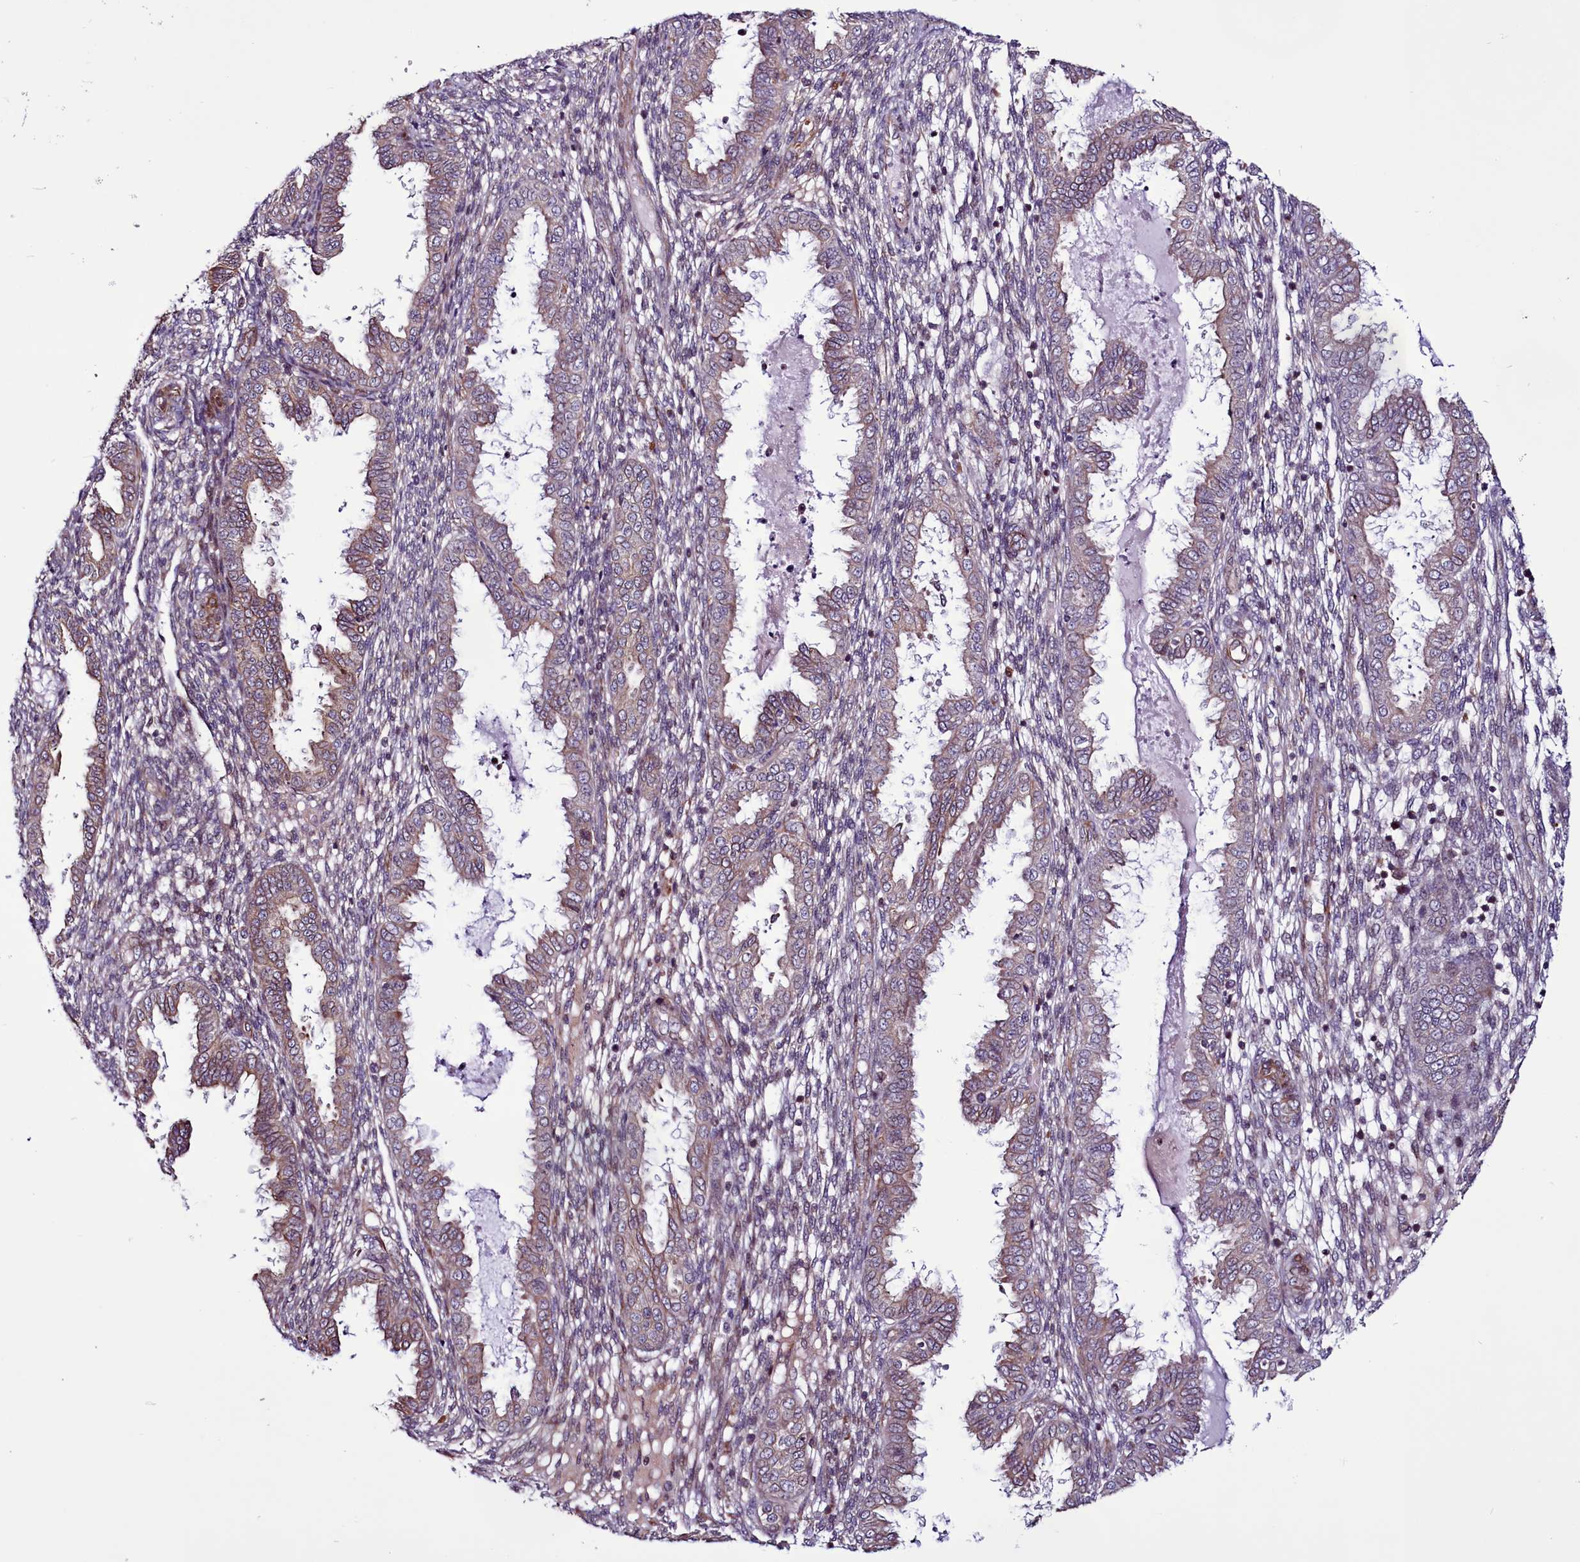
{"staining": {"intensity": "weak", "quantity": "<25%", "location": "cytoplasmic/membranous"}, "tissue": "endometrium", "cell_type": "Cells in endometrial stroma", "image_type": "normal", "snomed": [{"axis": "morphology", "description": "Normal tissue, NOS"}, {"axis": "topography", "description": "Endometrium"}], "caption": "High magnification brightfield microscopy of benign endometrium stained with DAB (3,3'-diaminobenzidine) (brown) and counterstained with hematoxylin (blue): cells in endometrial stroma show no significant positivity. (DAB immunohistochemistry (IHC), high magnification).", "gene": "MCRIP1", "patient": {"sex": "female", "age": 33}}